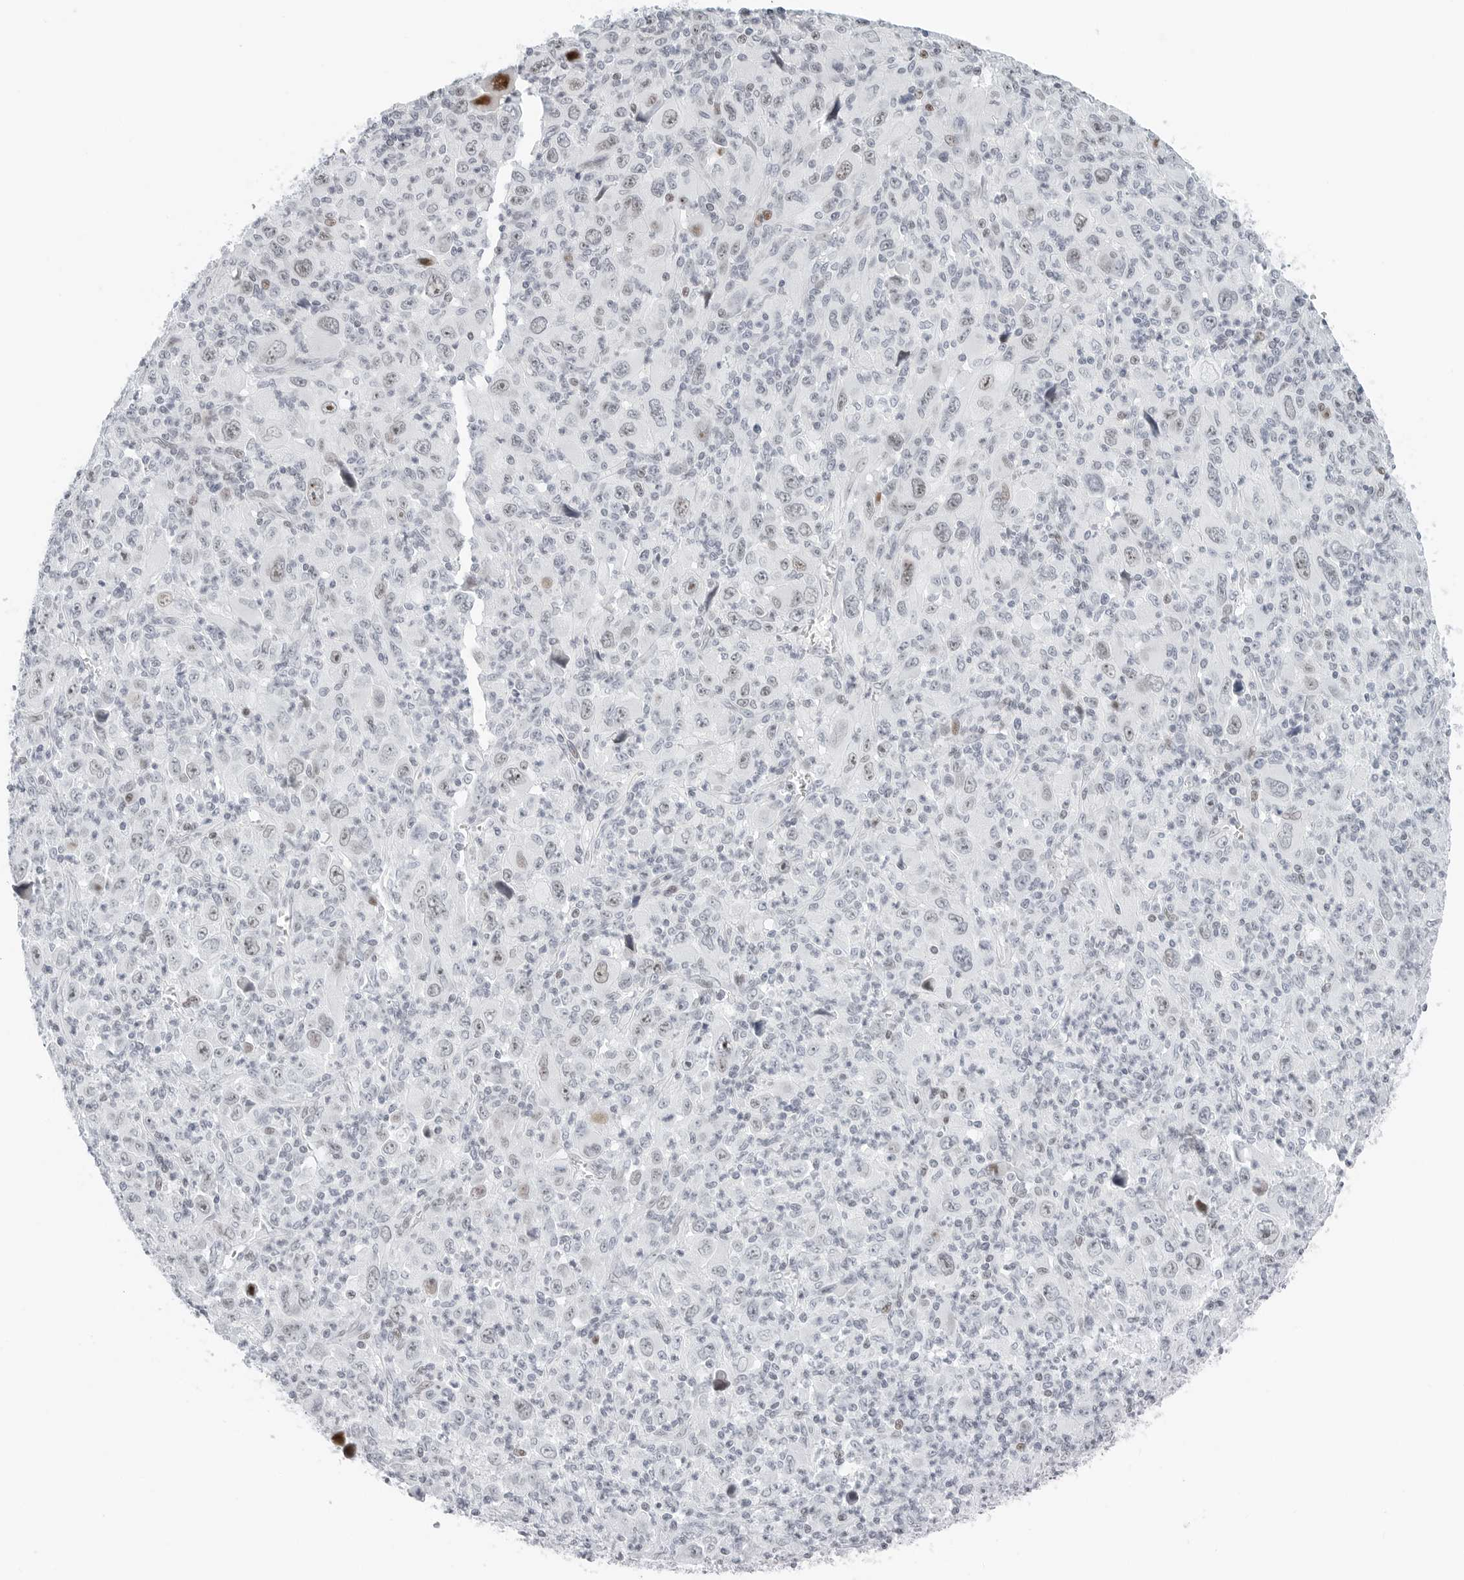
{"staining": {"intensity": "weak", "quantity": "<25%", "location": "nuclear"}, "tissue": "melanoma", "cell_type": "Tumor cells", "image_type": "cancer", "snomed": [{"axis": "morphology", "description": "Malignant melanoma, Metastatic site"}, {"axis": "topography", "description": "Skin"}], "caption": "The immunohistochemistry photomicrograph has no significant expression in tumor cells of malignant melanoma (metastatic site) tissue.", "gene": "NTMT2", "patient": {"sex": "female", "age": 56}}